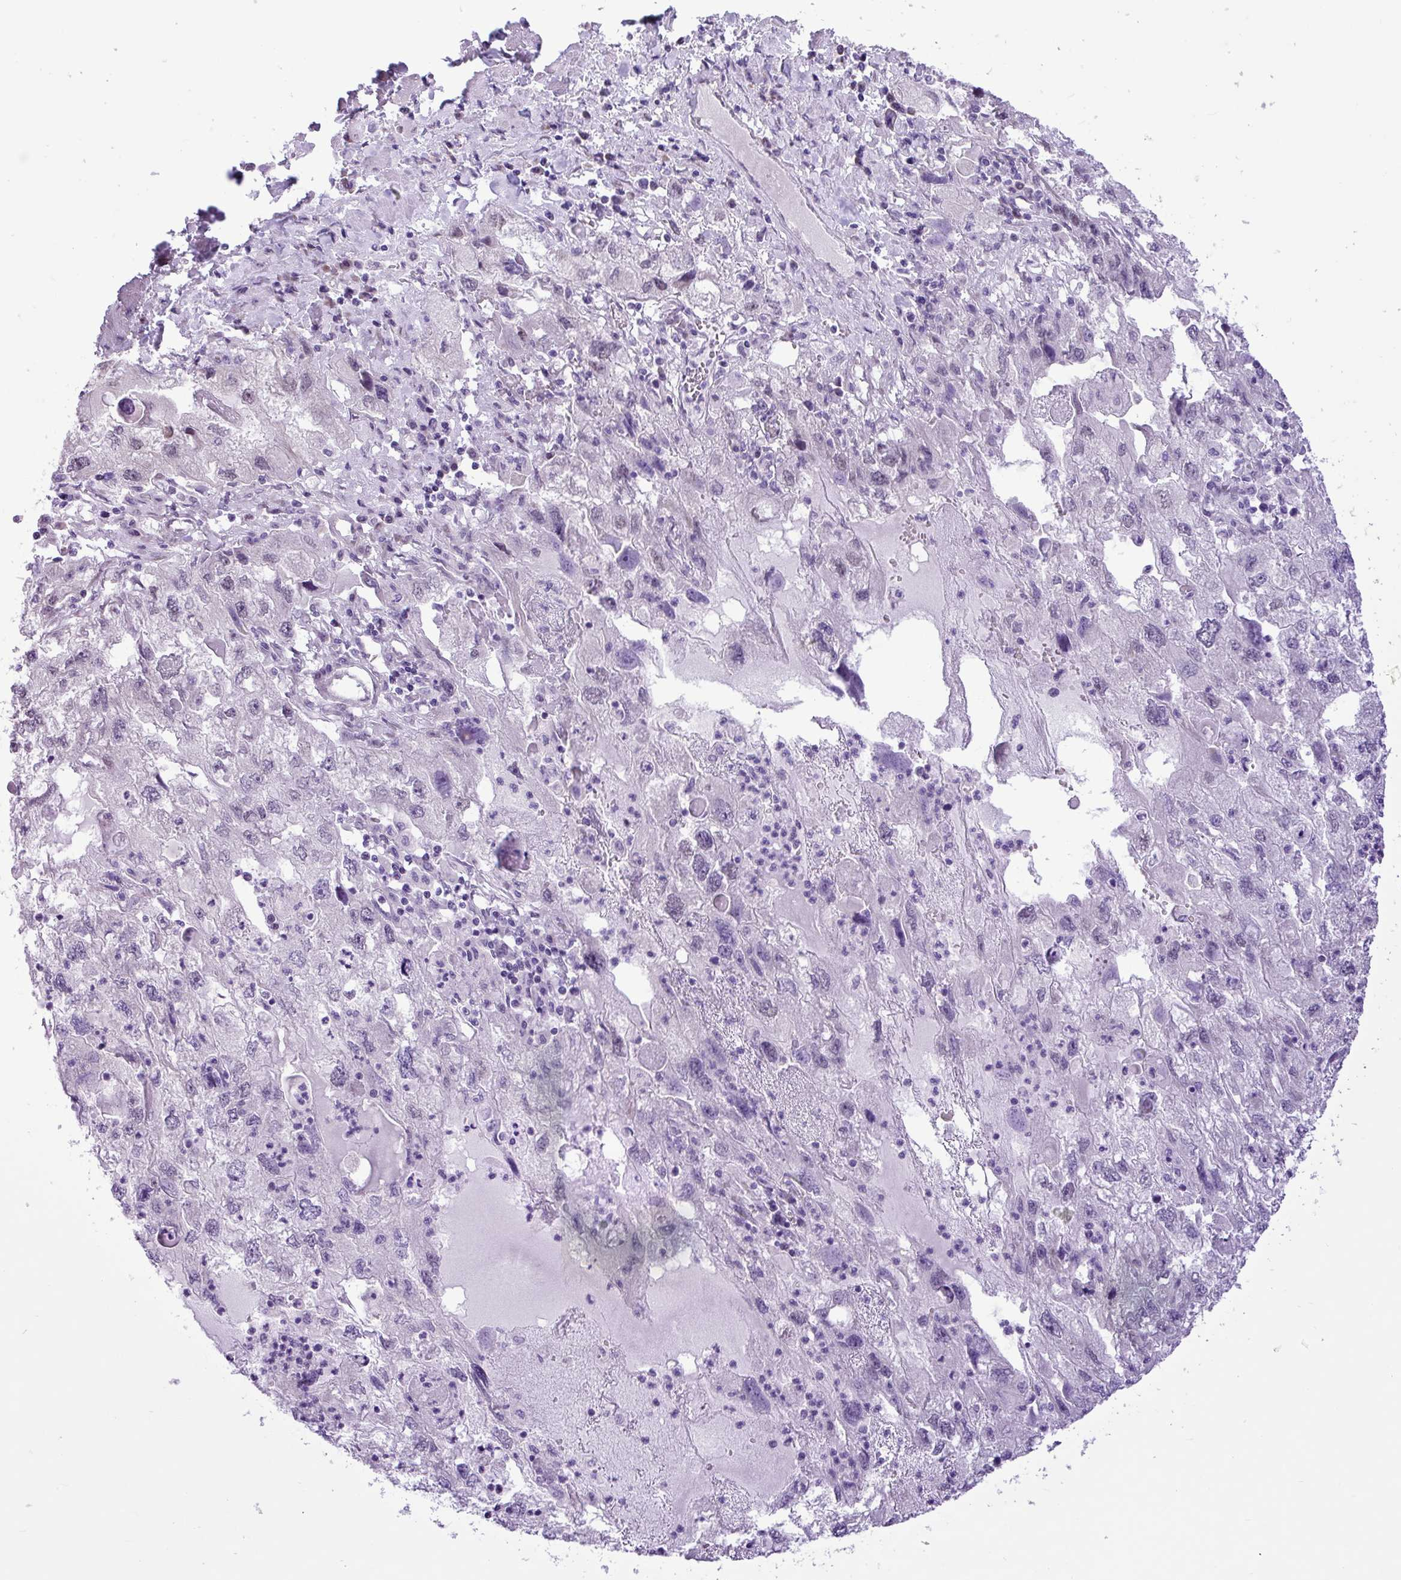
{"staining": {"intensity": "negative", "quantity": "none", "location": "none"}, "tissue": "endometrial cancer", "cell_type": "Tumor cells", "image_type": "cancer", "snomed": [{"axis": "morphology", "description": "Adenocarcinoma, NOS"}, {"axis": "topography", "description": "Endometrium"}], "caption": "The immunohistochemistry histopathology image has no significant positivity in tumor cells of endometrial adenocarcinoma tissue.", "gene": "ELOA2", "patient": {"sex": "female", "age": 49}}